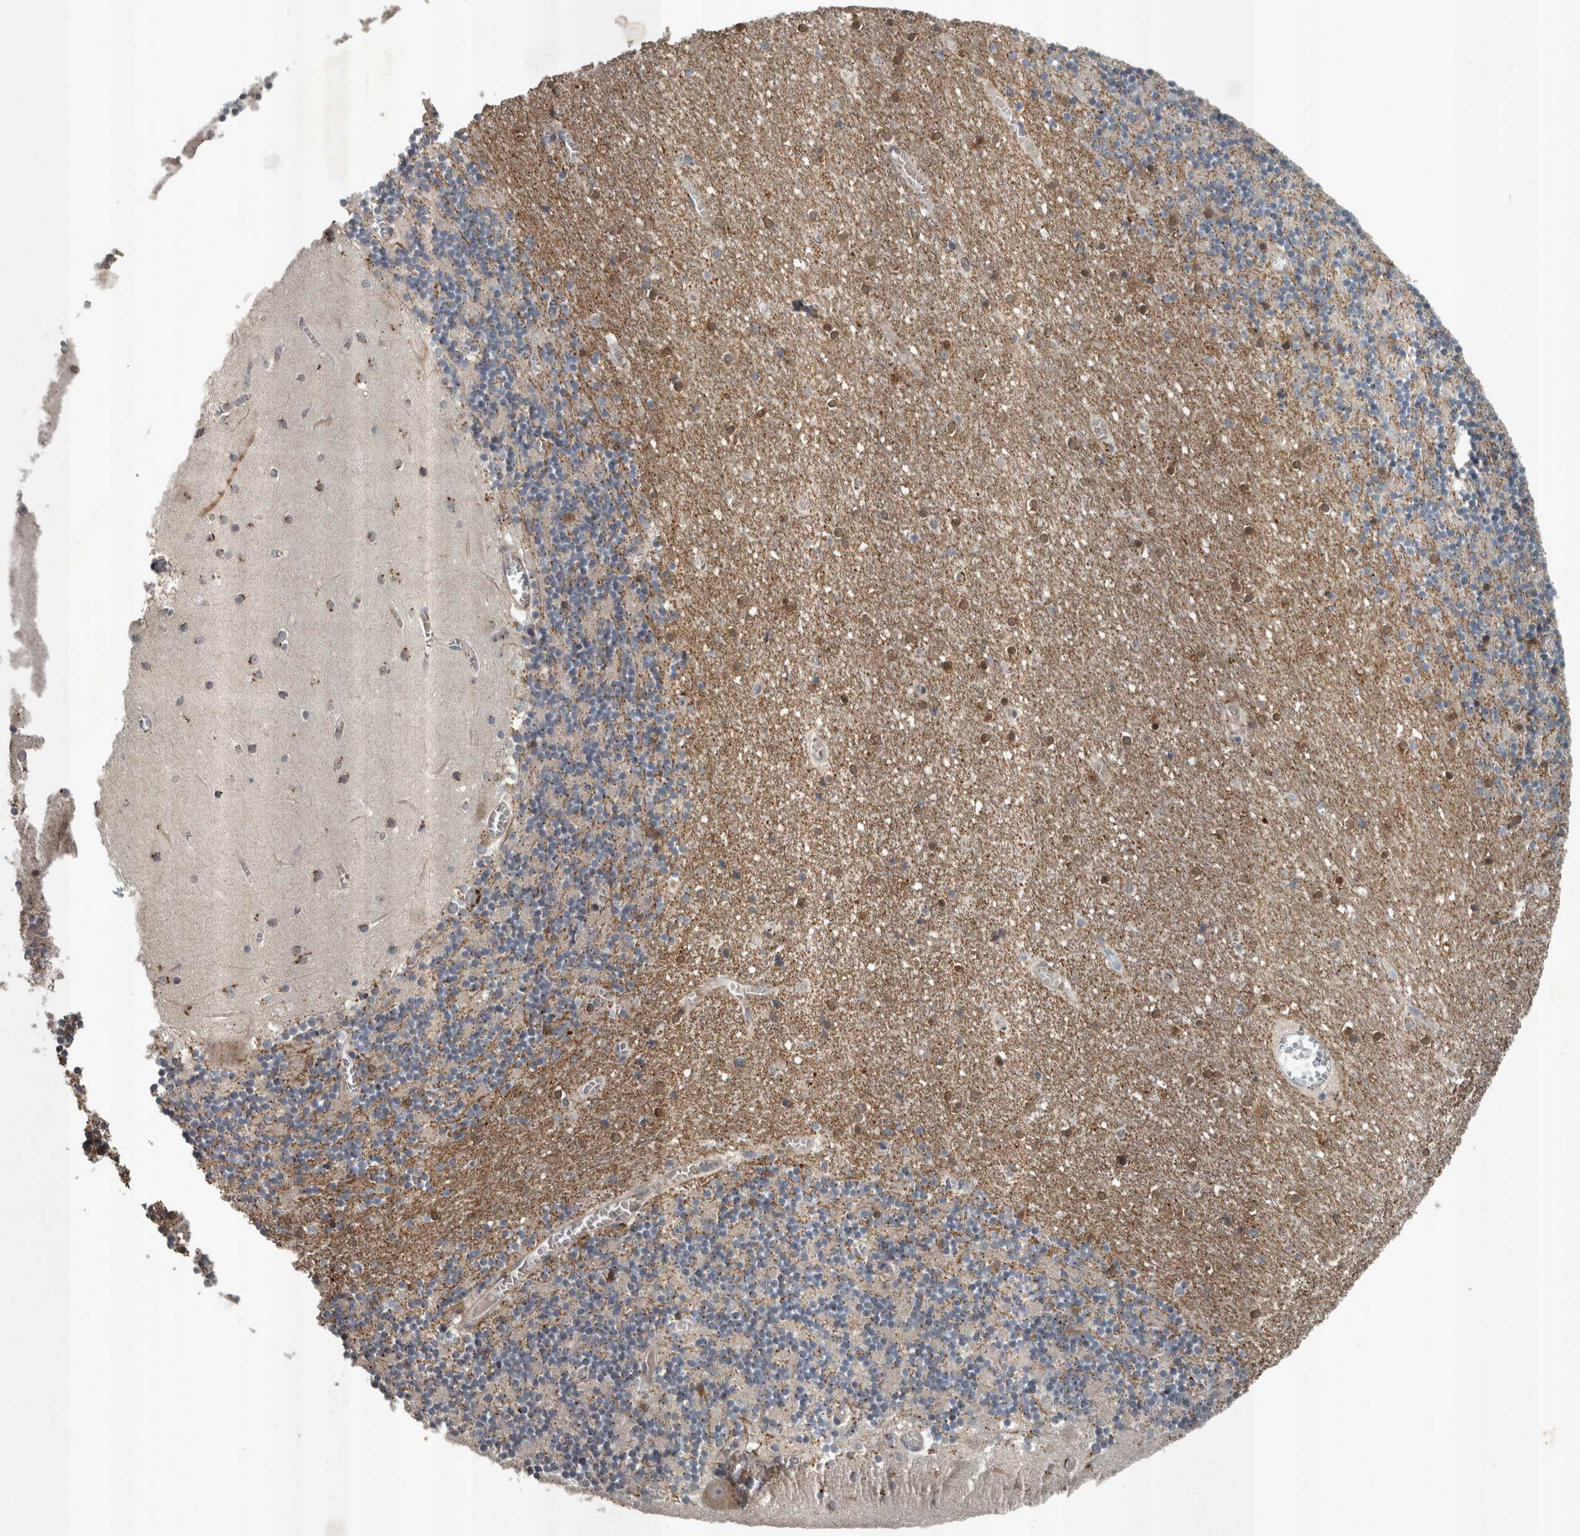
{"staining": {"intensity": "moderate", "quantity": "25%-75%", "location": "cytoplasmic/membranous"}, "tissue": "cerebellum", "cell_type": "Cells in granular layer", "image_type": "normal", "snomed": [{"axis": "morphology", "description": "Normal tissue, NOS"}, {"axis": "topography", "description": "Cerebellum"}], "caption": "Protein expression analysis of unremarkable human cerebellum reveals moderate cytoplasmic/membranous staining in approximately 25%-75% of cells in granular layer. Ihc stains the protein of interest in brown and the nuclei are stained blue.", "gene": "ZNF345", "patient": {"sex": "female", "age": 28}}